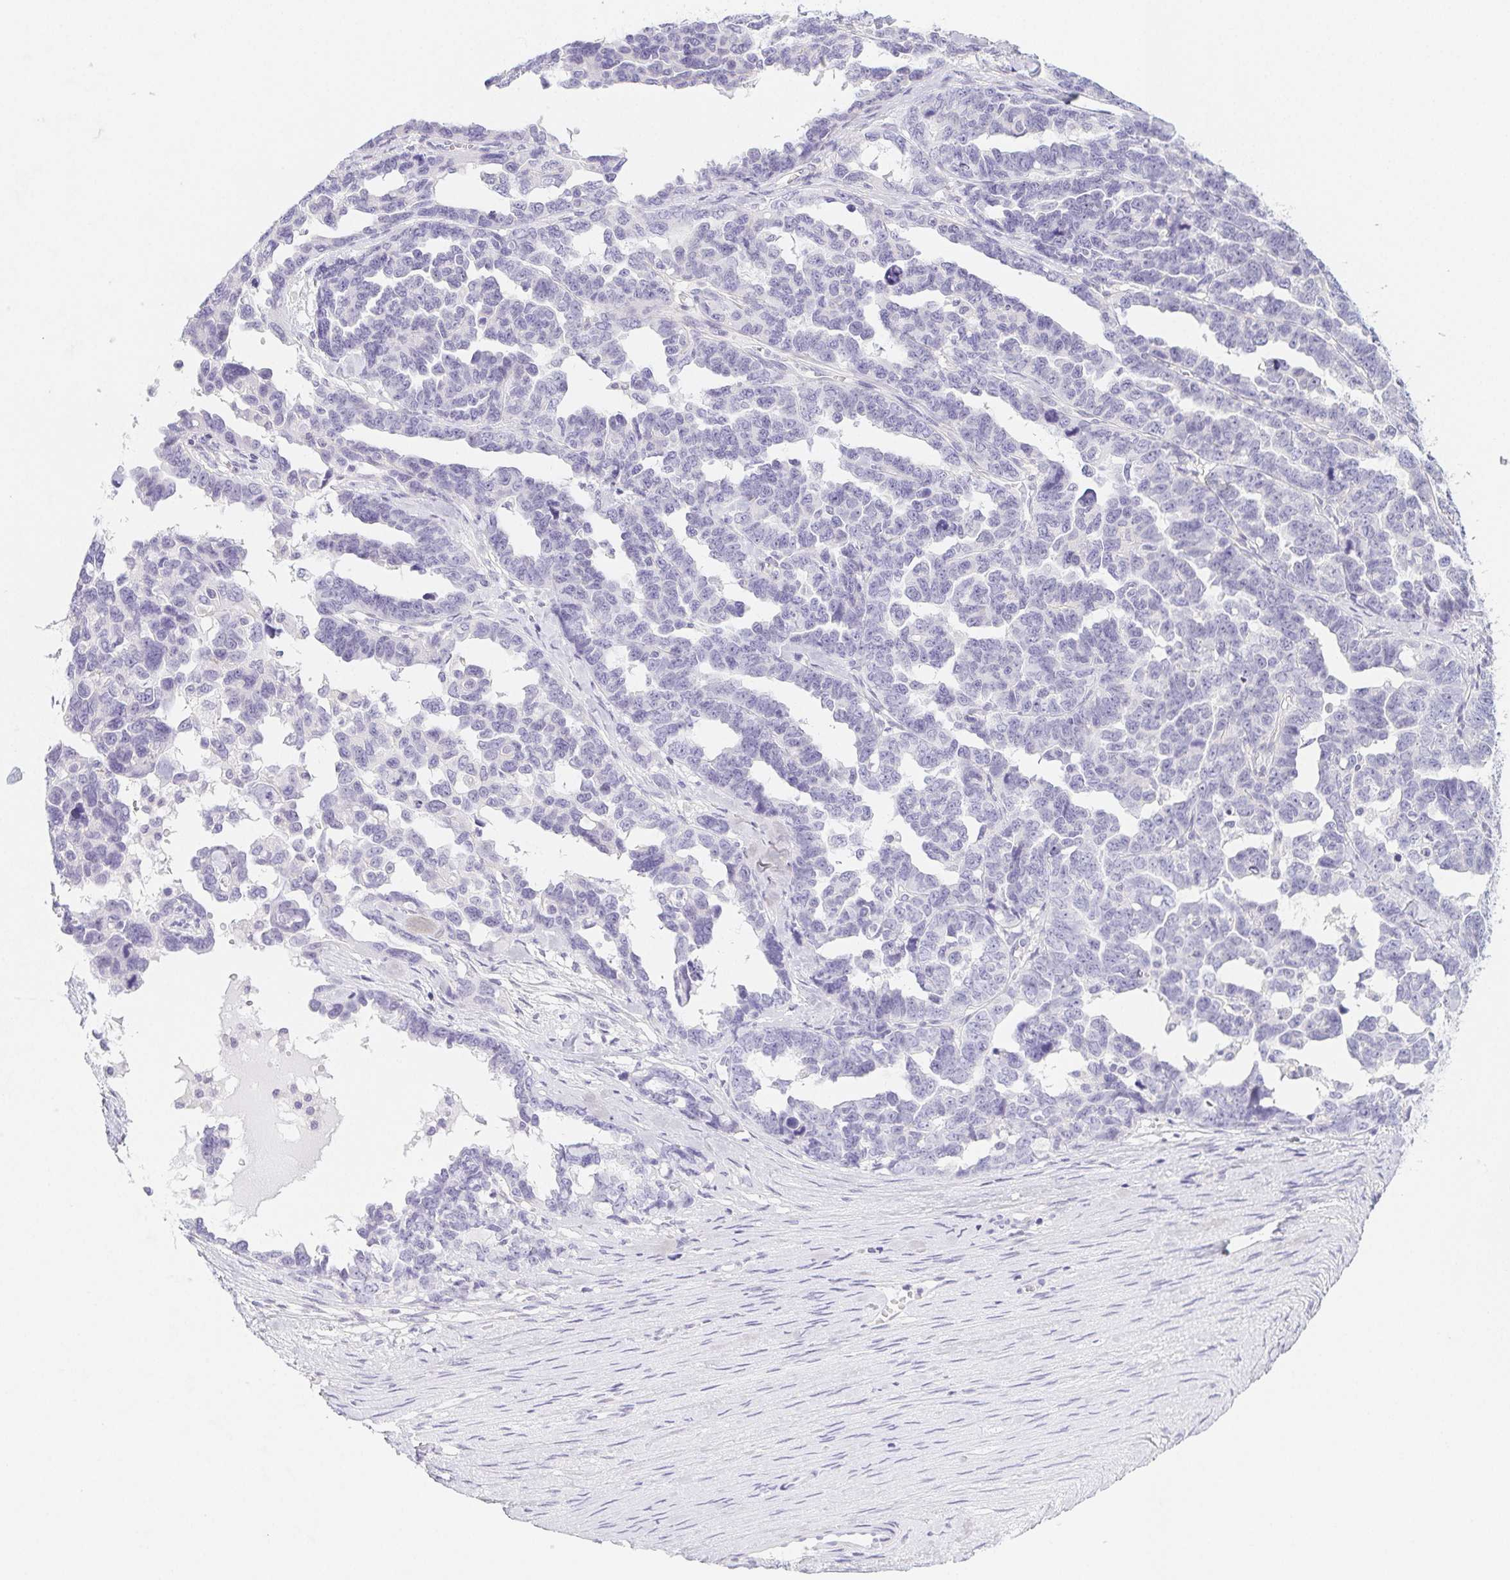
{"staining": {"intensity": "negative", "quantity": "none", "location": "none"}, "tissue": "ovarian cancer", "cell_type": "Tumor cells", "image_type": "cancer", "snomed": [{"axis": "morphology", "description": "Cystadenocarcinoma, serous, NOS"}, {"axis": "topography", "description": "Ovary"}], "caption": "The immunohistochemistry (IHC) histopathology image has no significant positivity in tumor cells of serous cystadenocarcinoma (ovarian) tissue.", "gene": "ZBBX", "patient": {"sex": "female", "age": 69}}